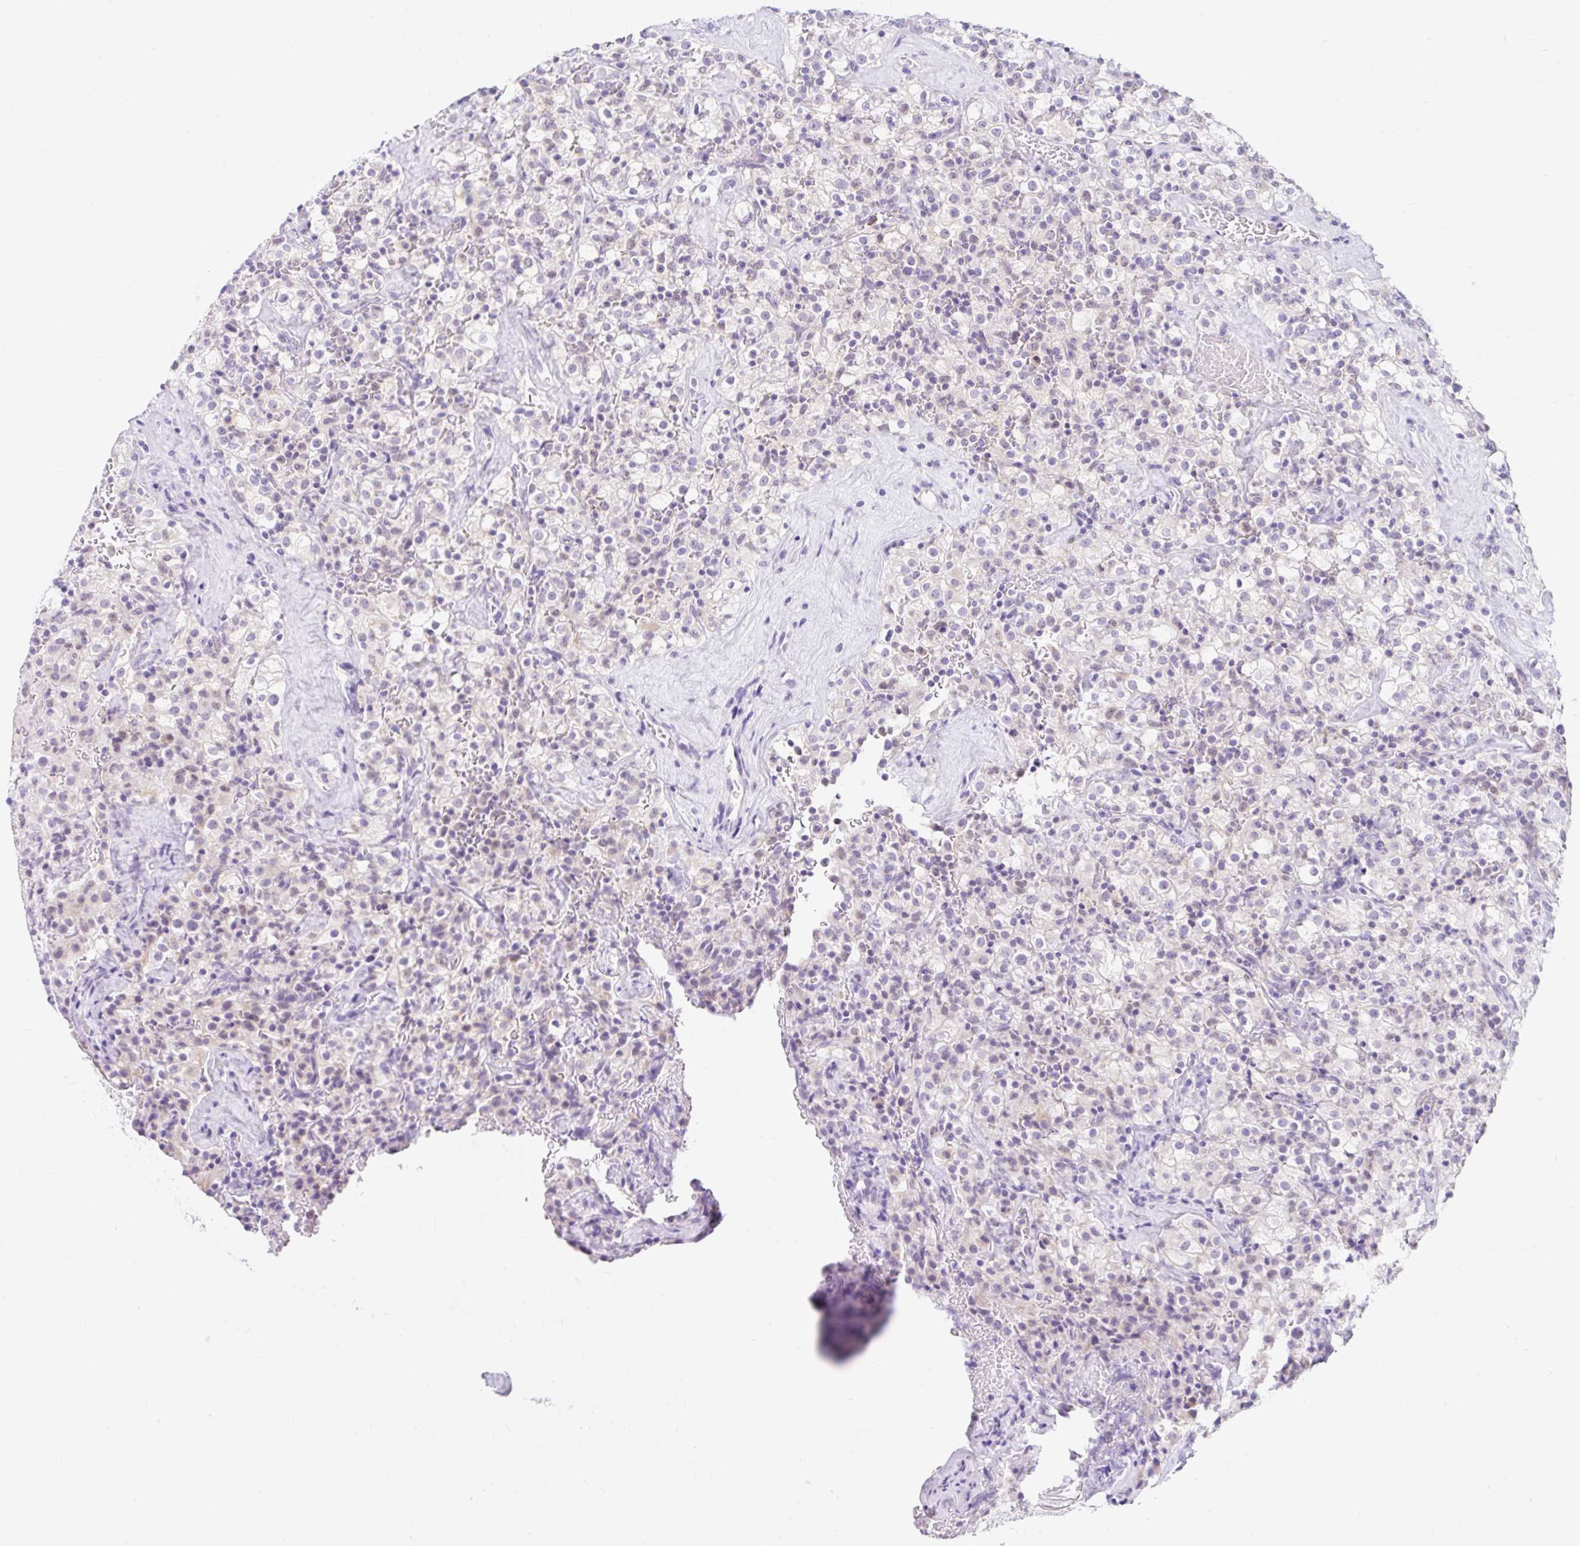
{"staining": {"intensity": "negative", "quantity": "none", "location": "none"}, "tissue": "renal cancer", "cell_type": "Tumor cells", "image_type": "cancer", "snomed": [{"axis": "morphology", "description": "Adenocarcinoma, NOS"}, {"axis": "topography", "description": "Kidney"}], "caption": "This is an immunohistochemistry histopathology image of human adenocarcinoma (renal). There is no expression in tumor cells.", "gene": "ITPK1", "patient": {"sex": "female", "age": 74}}